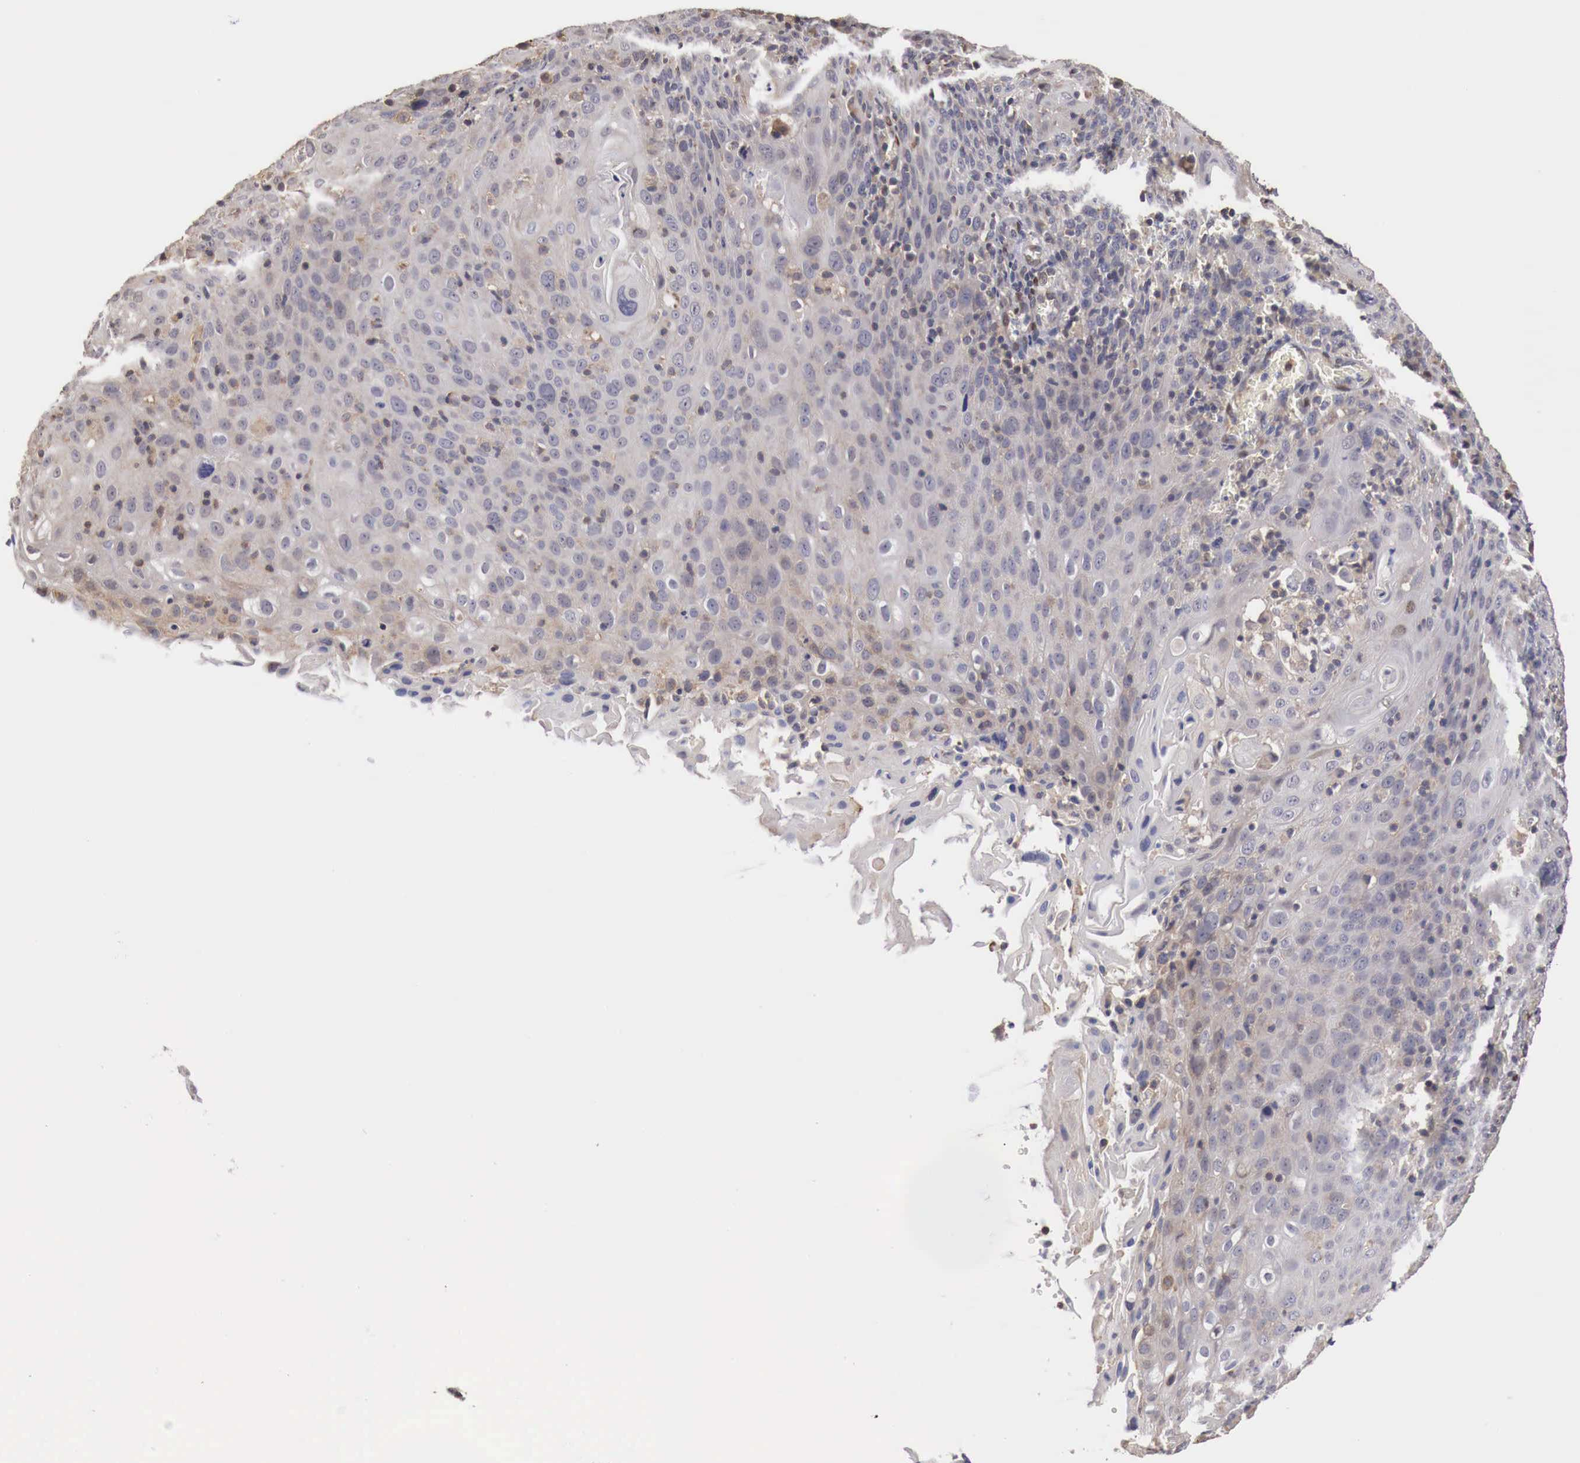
{"staining": {"intensity": "negative", "quantity": "none", "location": "none"}, "tissue": "cervical cancer", "cell_type": "Tumor cells", "image_type": "cancer", "snomed": [{"axis": "morphology", "description": "Squamous cell carcinoma, NOS"}, {"axis": "topography", "description": "Cervix"}], "caption": "Histopathology image shows no protein staining in tumor cells of cervical cancer tissue.", "gene": "KHDRBS2", "patient": {"sex": "female", "age": 54}}